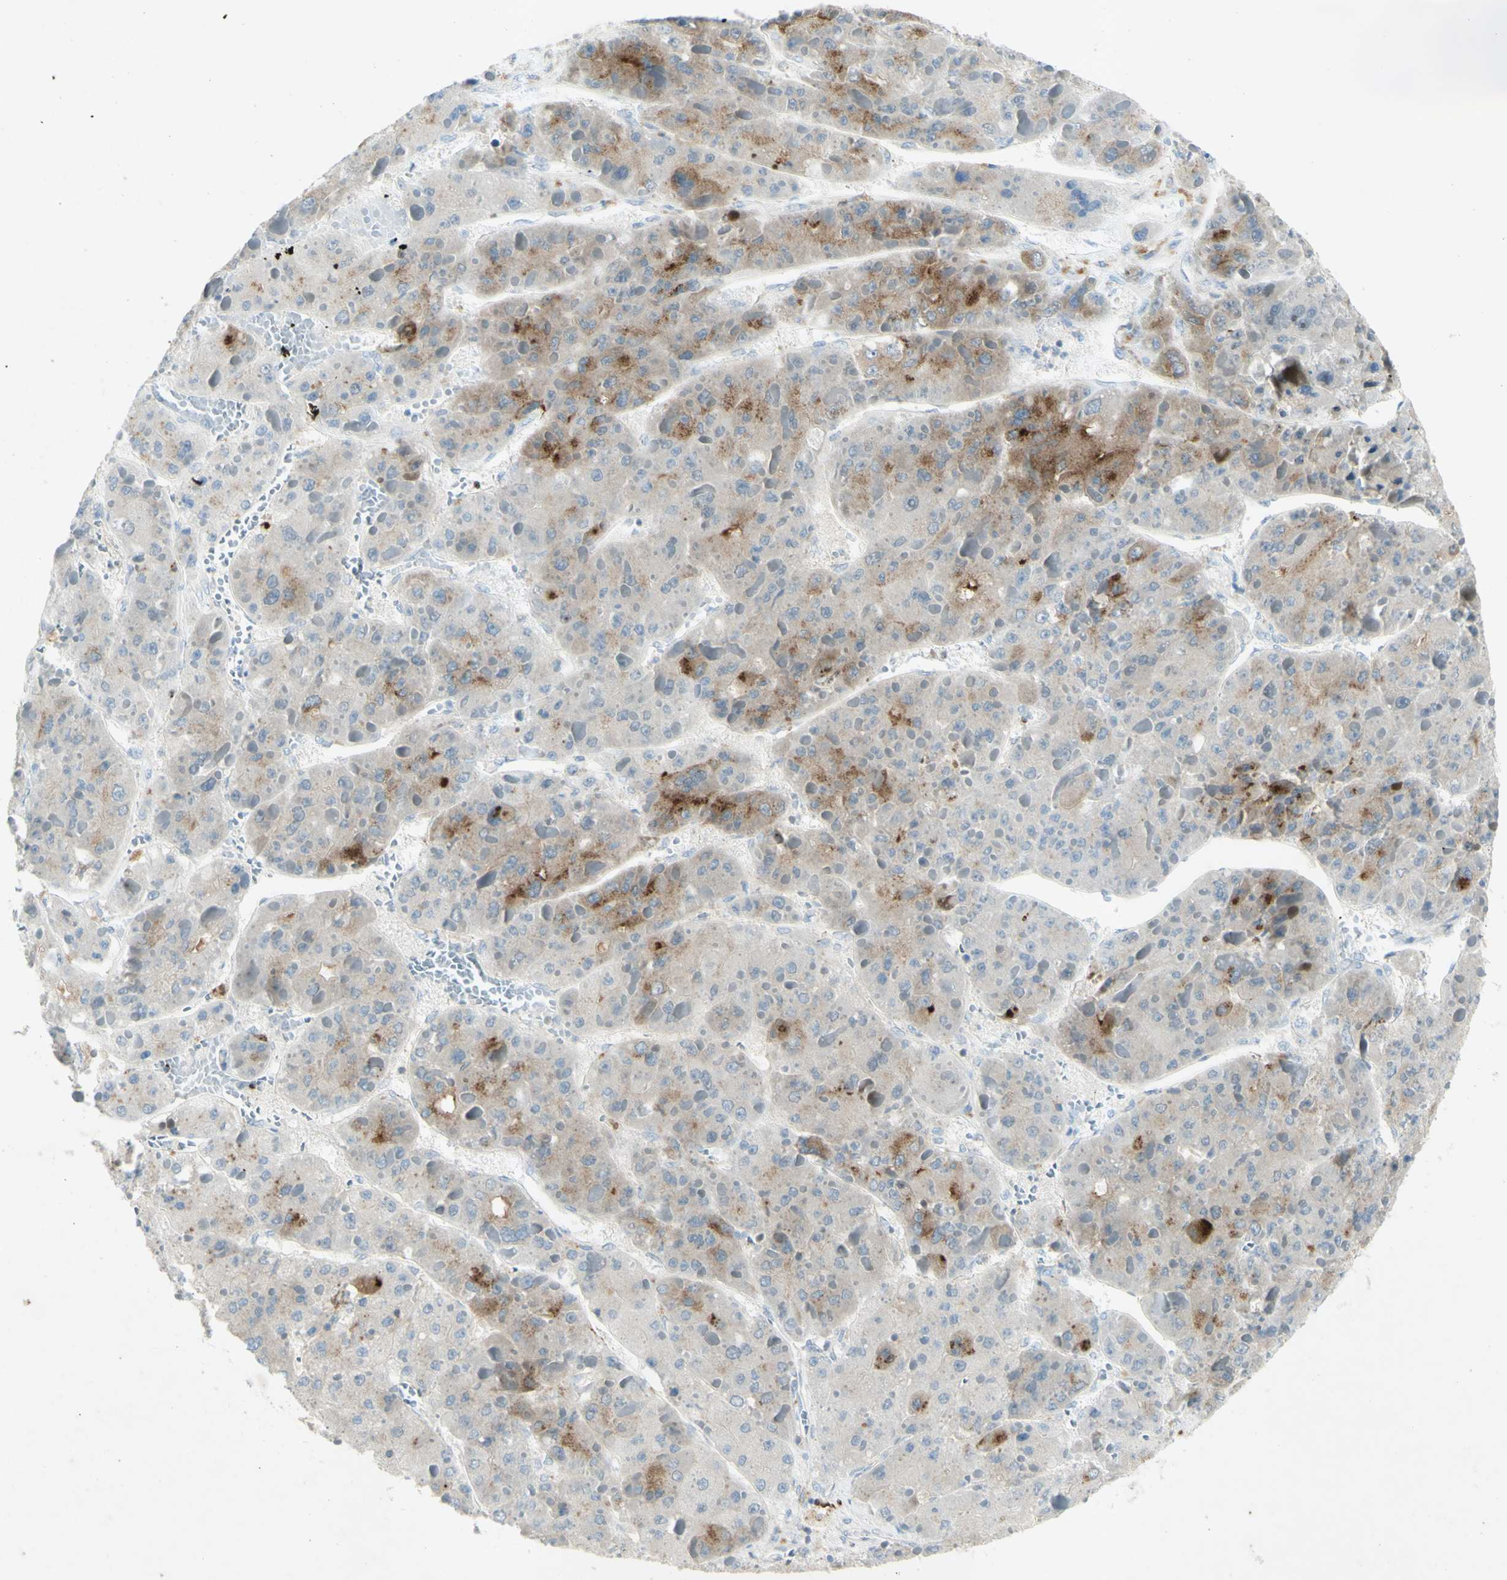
{"staining": {"intensity": "moderate", "quantity": "25%-75%", "location": "cytoplasmic/membranous"}, "tissue": "liver cancer", "cell_type": "Tumor cells", "image_type": "cancer", "snomed": [{"axis": "morphology", "description": "Carcinoma, Hepatocellular, NOS"}, {"axis": "topography", "description": "Liver"}], "caption": "Liver cancer (hepatocellular carcinoma) tissue exhibits moderate cytoplasmic/membranous positivity in approximately 25%-75% of tumor cells", "gene": "GDF15", "patient": {"sex": "female", "age": 73}}